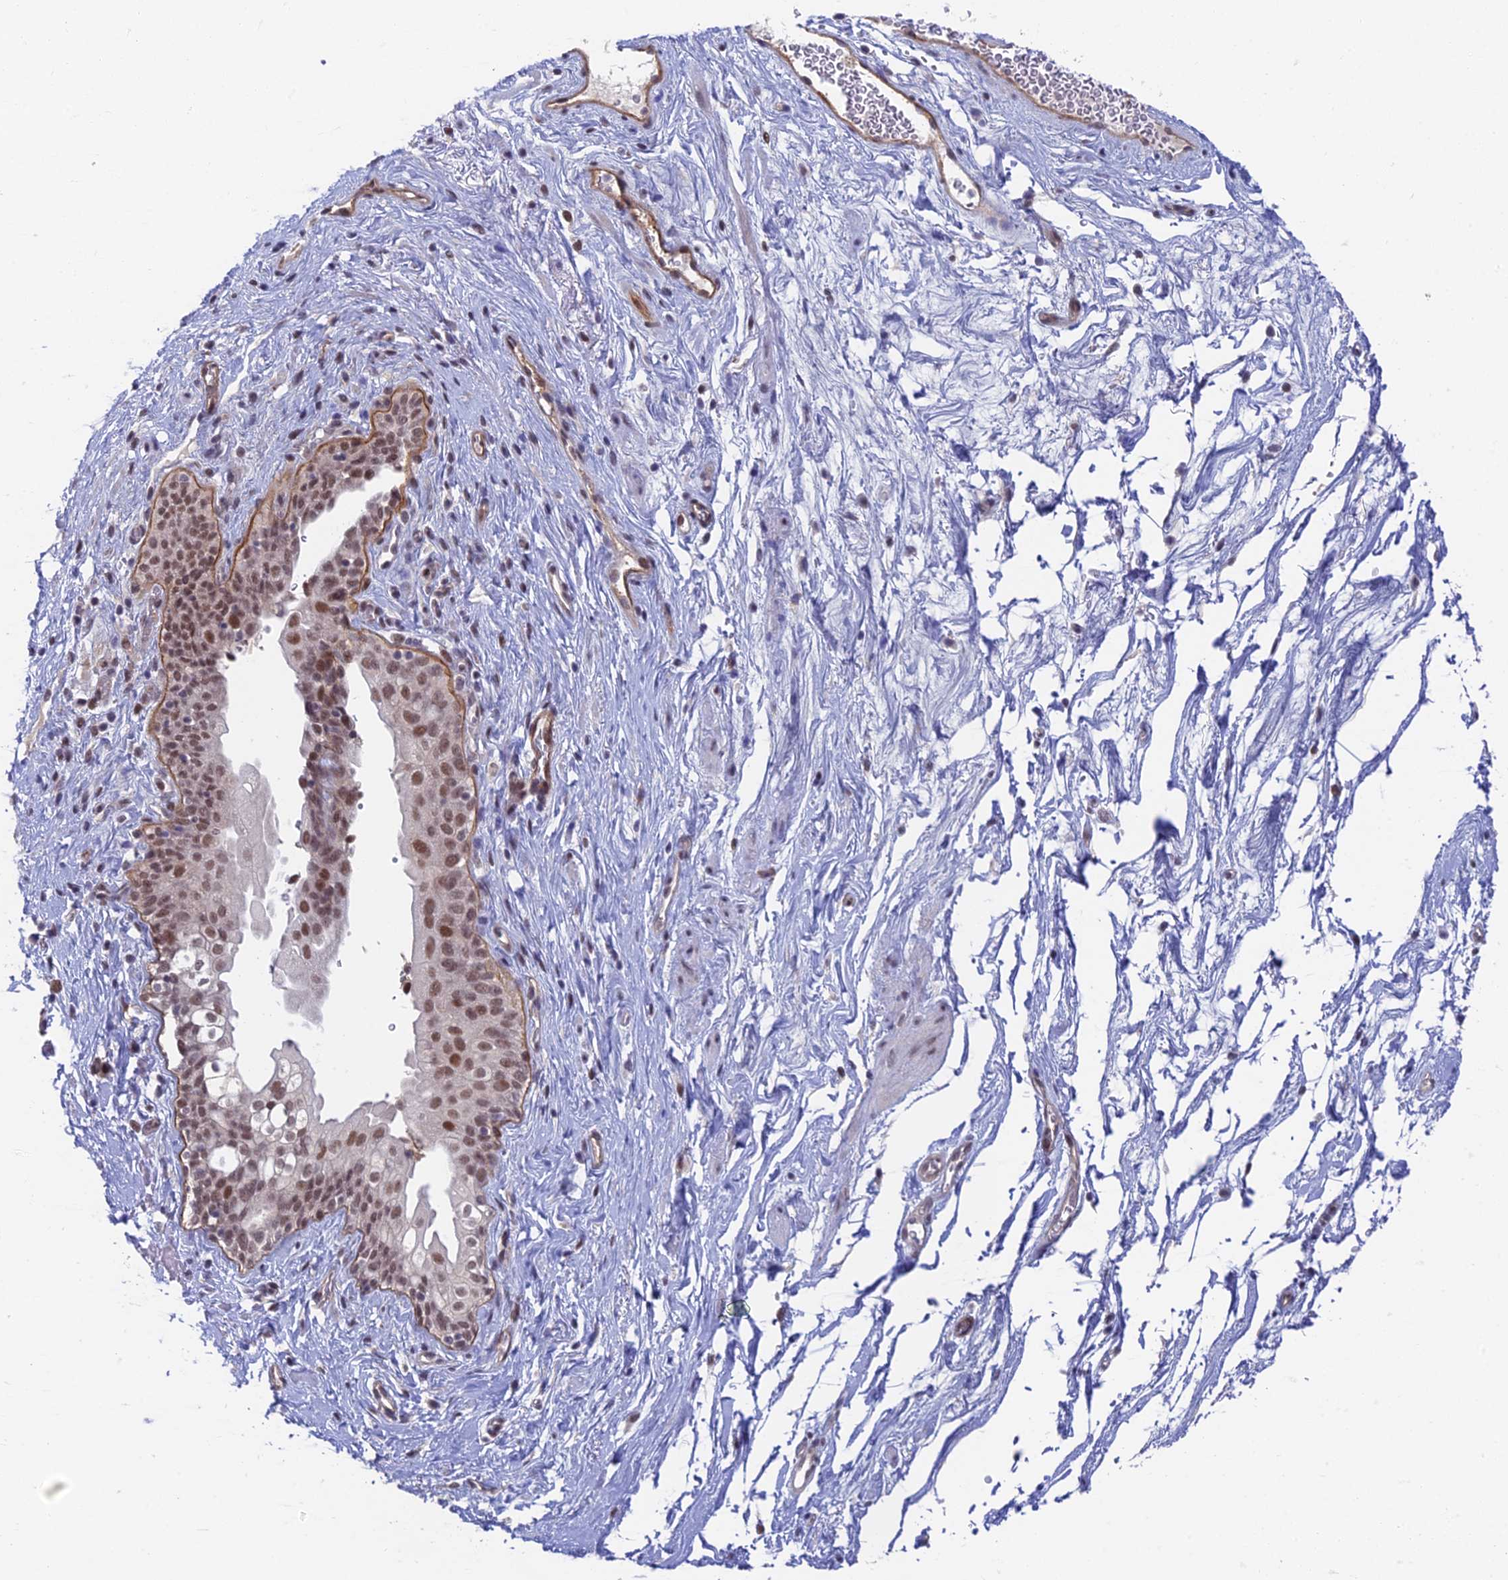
{"staining": {"intensity": "negative", "quantity": "none", "location": "none"}, "tissue": "smooth muscle", "cell_type": "Smooth muscle cells", "image_type": "normal", "snomed": [{"axis": "morphology", "description": "Normal tissue, NOS"}, {"axis": "topography", "description": "Smooth muscle"}, {"axis": "topography", "description": "Peripheral nerve tissue"}], "caption": "An immunohistochemistry image of unremarkable smooth muscle is shown. There is no staining in smooth muscle cells of smooth muscle.", "gene": "NSMCE1", "patient": {"sex": "male", "age": 69}}